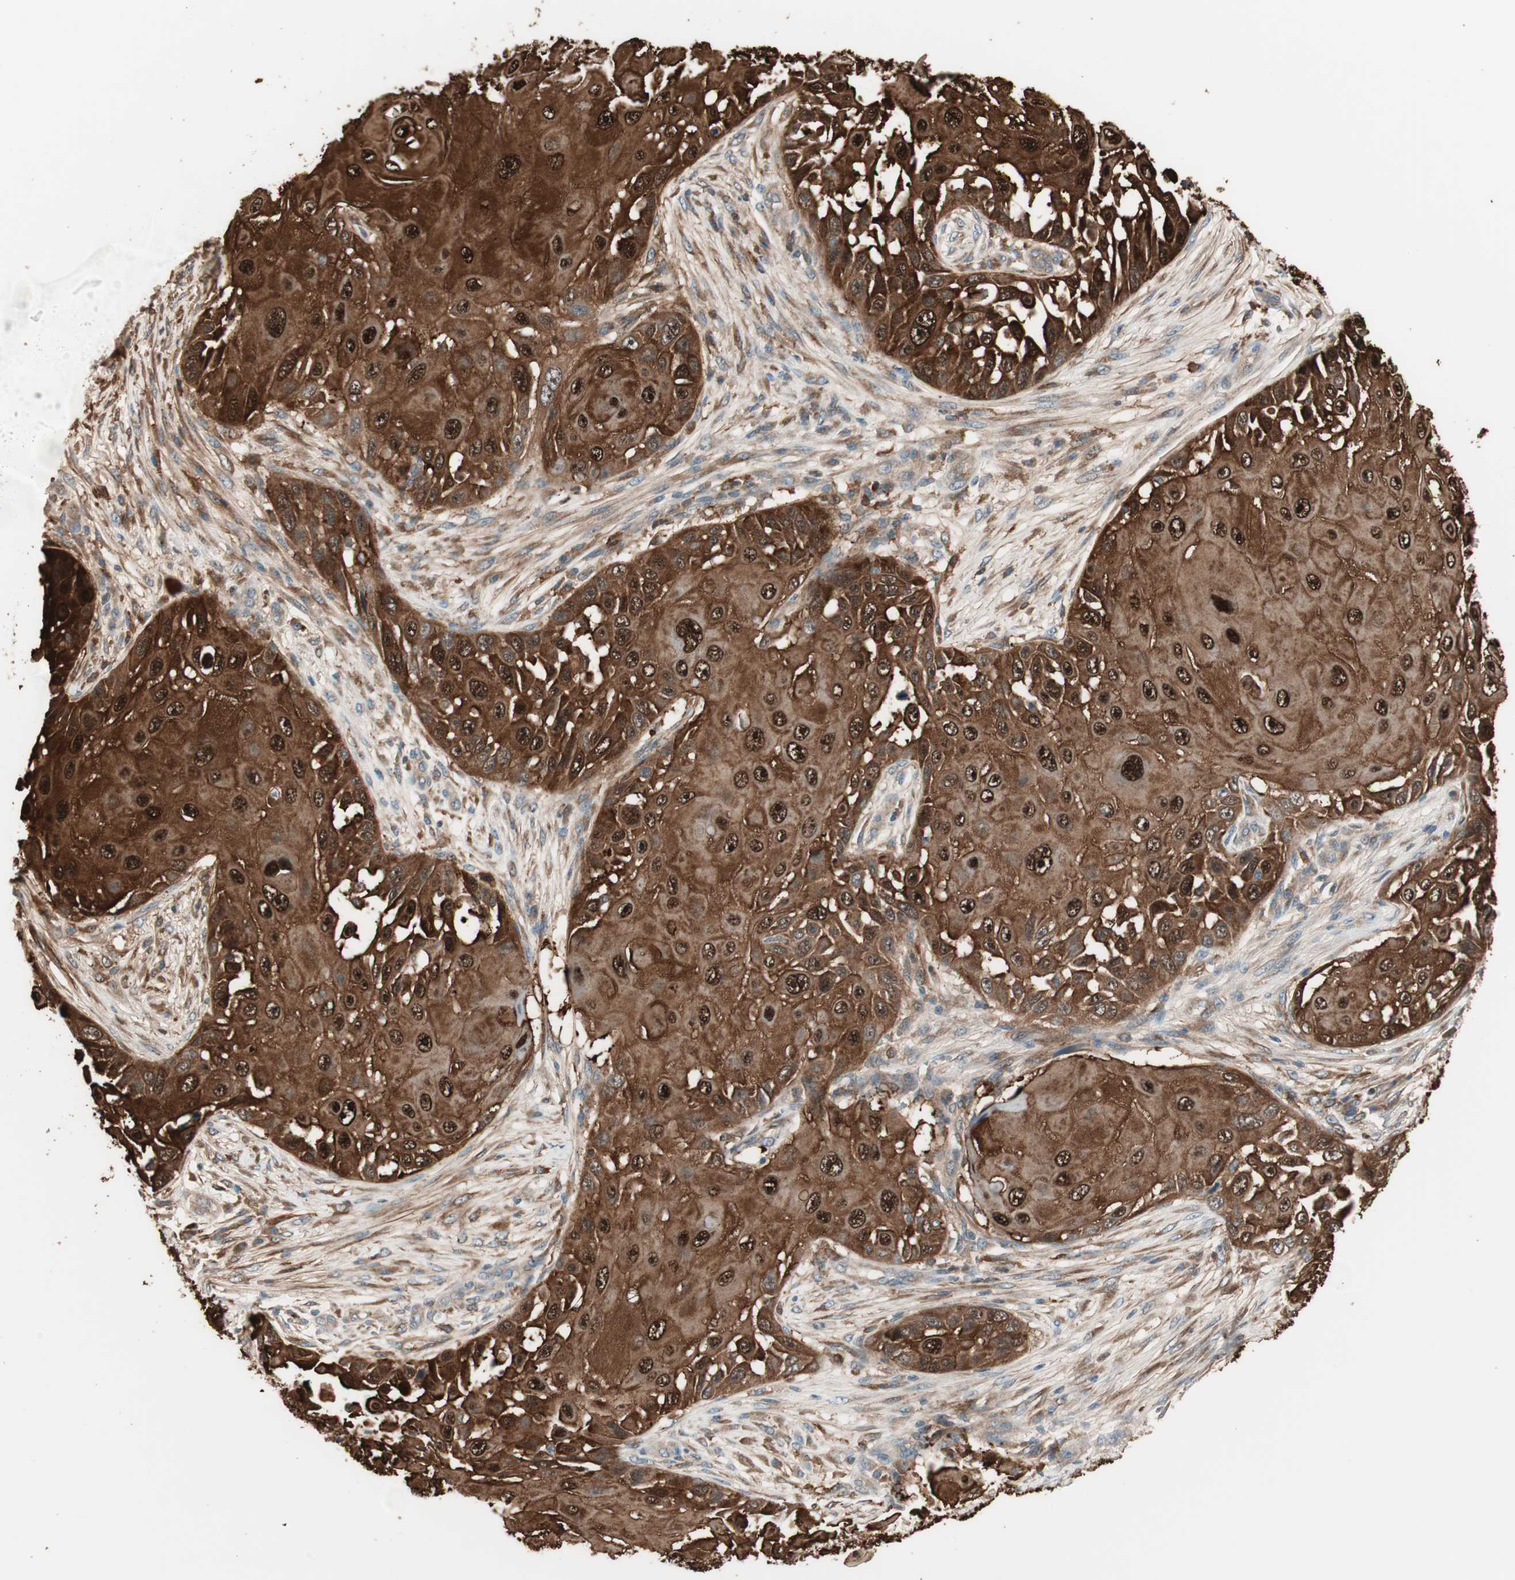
{"staining": {"intensity": "strong", "quantity": ">75%", "location": "cytoplasmic/membranous,nuclear"}, "tissue": "skin cancer", "cell_type": "Tumor cells", "image_type": "cancer", "snomed": [{"axis": "morphology", "description": "Squamous cell carcinoma, NOS"}, {"axis": "topography", "description": "Skin"}], "caption": "Skin cancer stained with a protein marker exhibits strong staining in tumor cells.", "gene": "STAB1", "patient": {"sex": "female", "age": 44}}